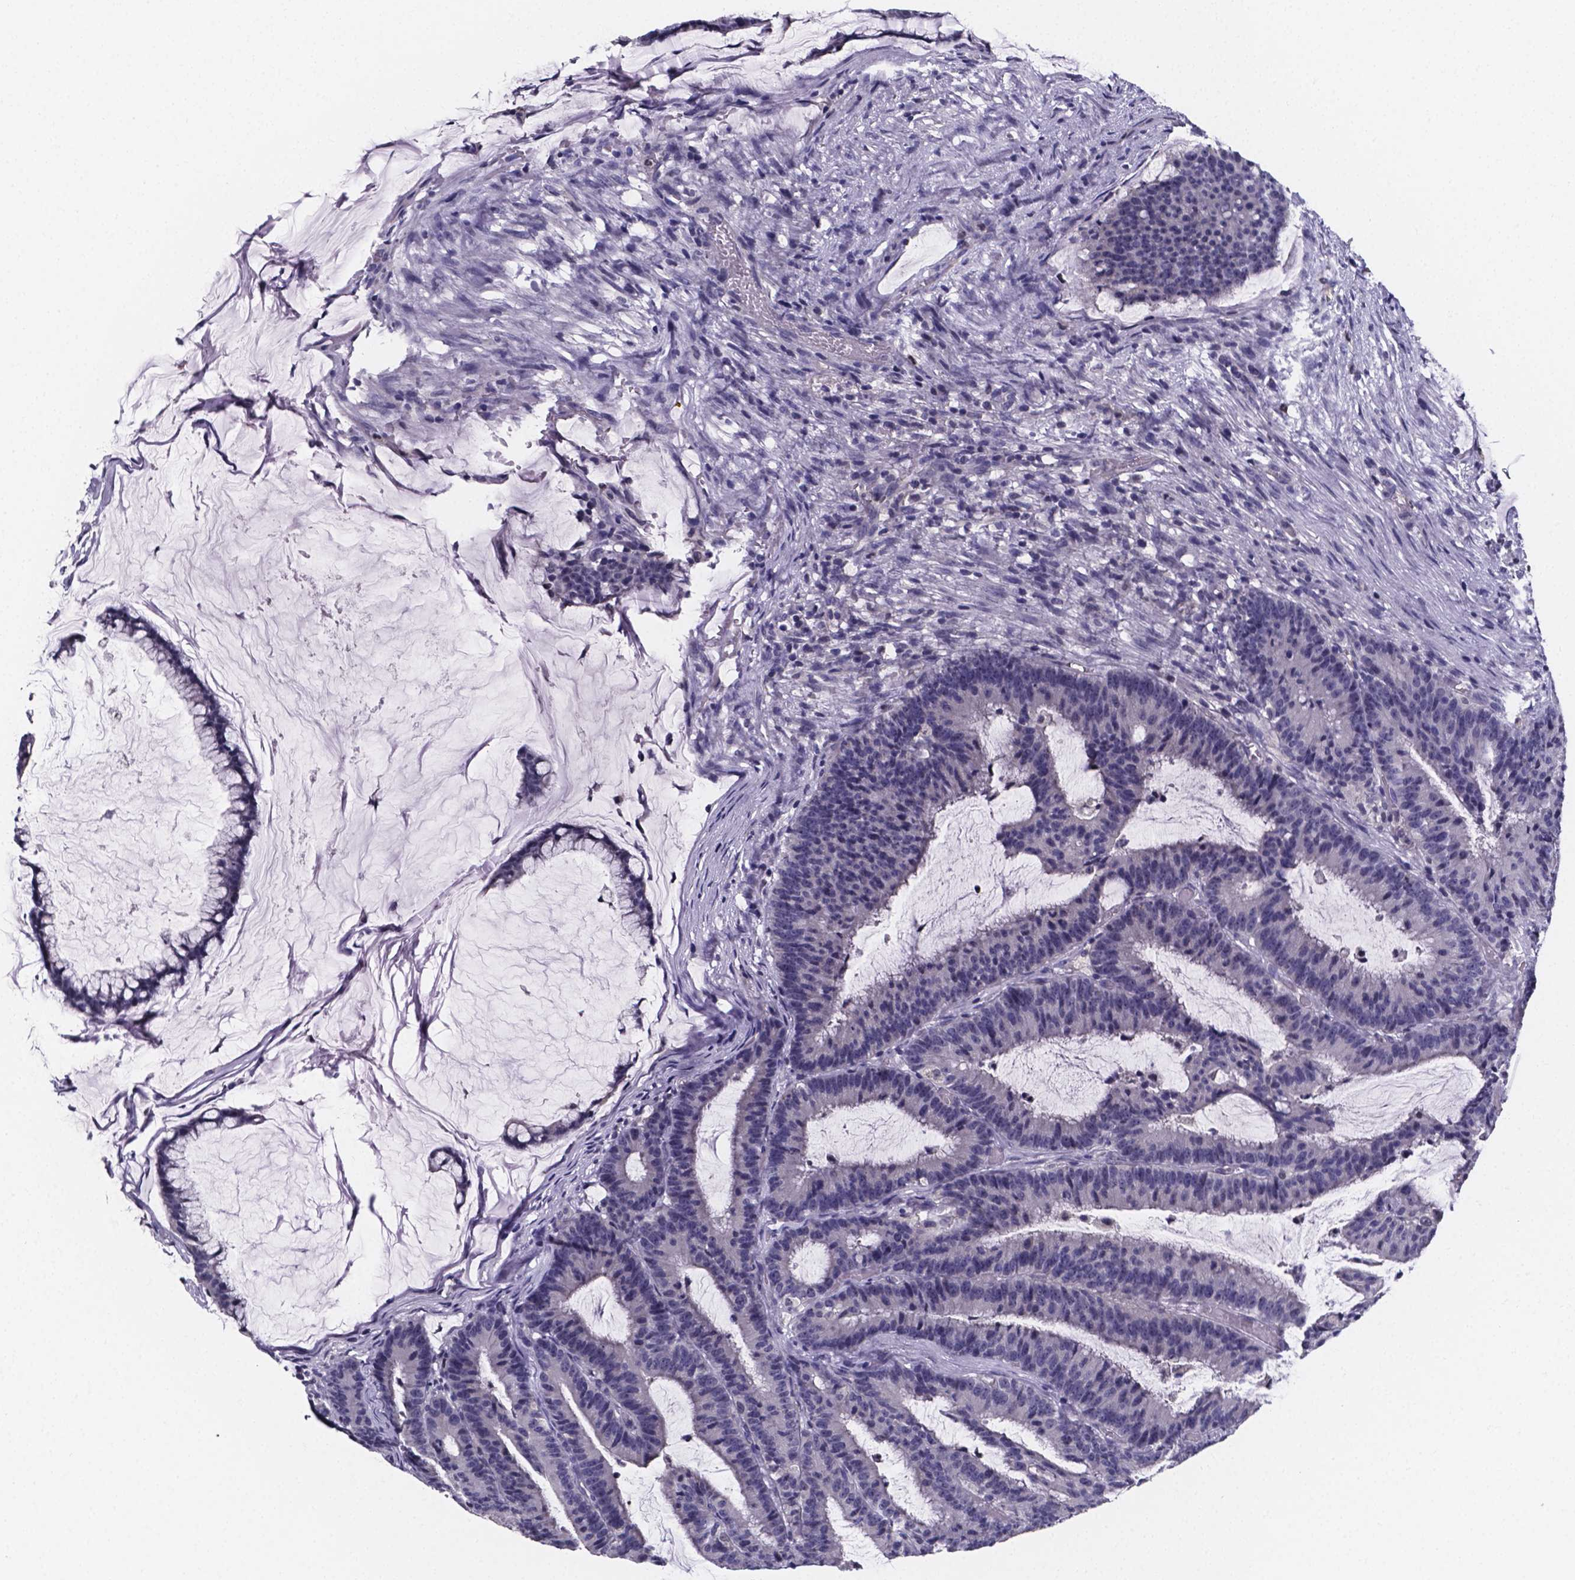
{"staining": {"intensity": "negative", "quantity": "none", "location": "none"}, "tissue": "colorectal cancer", "cell_type": "Tumor cells", "image_type": "cancer", "snomed": [{"axis": "morphology", "description": "Adenocarcinoma, NOS"}, {"axis": "topography", "description": "Colon"}], "caption": "Histopathology image shows no protein expression in tumor cells of adenocarcinoma (colorectal) tissue. The staining was performed using DAB to visualize the protein expression in brown, while the nuclei were stained in blue with hematoxylin (Magnification: 20x).", "gene": "IZUMO1", "patient": {"sex": "female", "age": 78}}